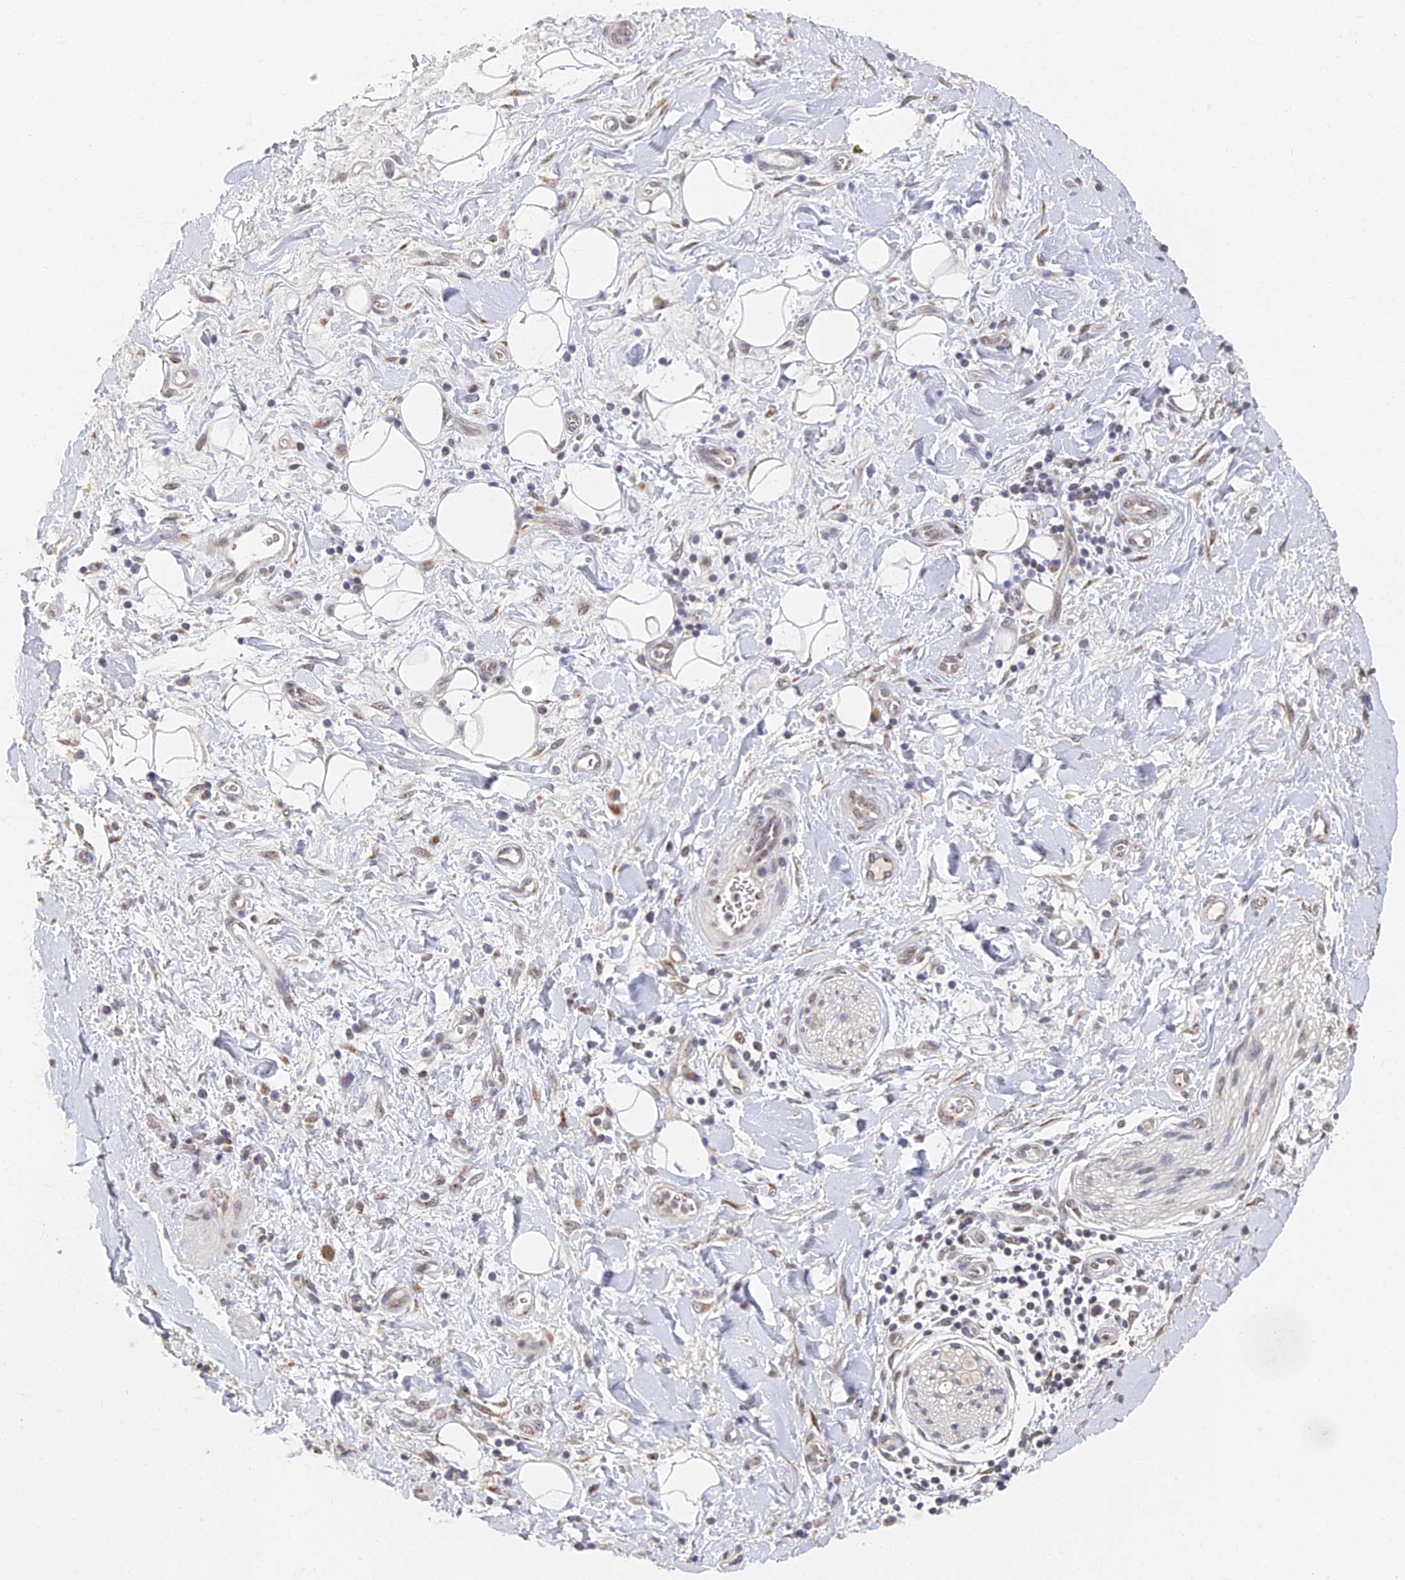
{"staining": {"intensity": "negative", "quantity": "none", "location": "none"}, "tissue": "adipose tissue", "cell_type": "Adipocytes", "image_type": "normal", "snomed": [{"axis": "morphology", "description": "Normal tissue, NOS"}, {"axis": "morphology", "description": "Adenocarcinoma, NOS"}, {"axis": "topography", "description": "Pancreas"}, {"axis": "topography", "description": "Peripheral nerve tissue"}], "caption": "Immunohistochemistry of unremarkable adipose tissue displays no positivity in adipocytes.", "gene": "GPATCH1", "patient": {"sex": "male", "age": 59}}